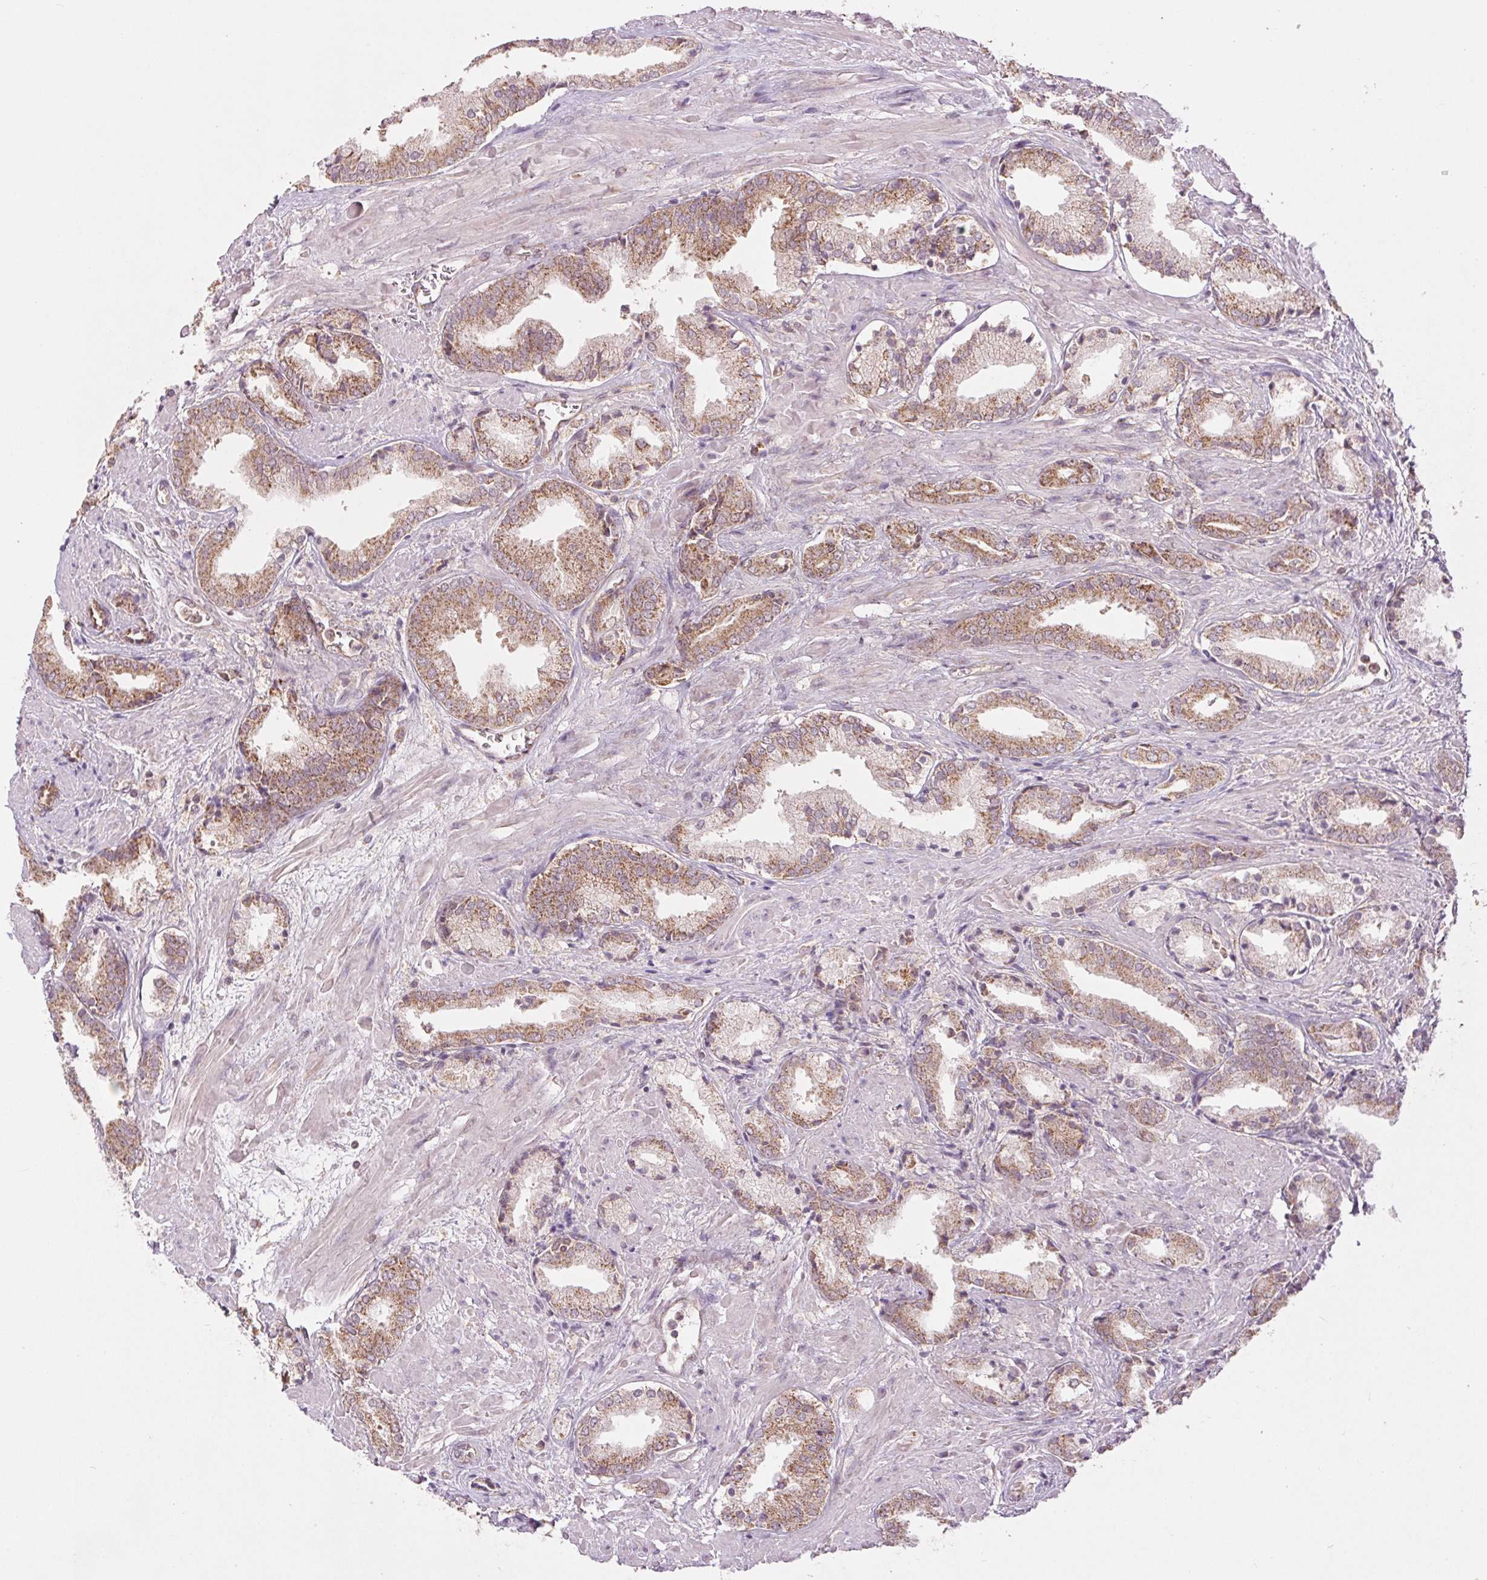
{"staining": {"intensity": "moderate", "quantity": ">75%", "location": "cytoplasmic/membranous"}, "tissue": "prostate cancer", "cell_type": "Tumor cells", "image_type": "cancer", "snomed": [{"axis": "morphology", "description": "Adenocarcinoma, High grade"}, {"axis": "topography", "description": "Prostate"}], "caption": "Immunohistochemical staining of human prostate cancer (adenocarcinoma (high-grade)) reveals moderate cytoplasmic/membranous protein staining in about >75% of tumor cells. The staining was performed using DAB (3,3'-diaminobenzidine), with brown indicating positive protein expression. Nuclei are stained blue with hematoxylin.", "gene": "MAP3K5", "patient": {"sex": "male", "age": 56}}